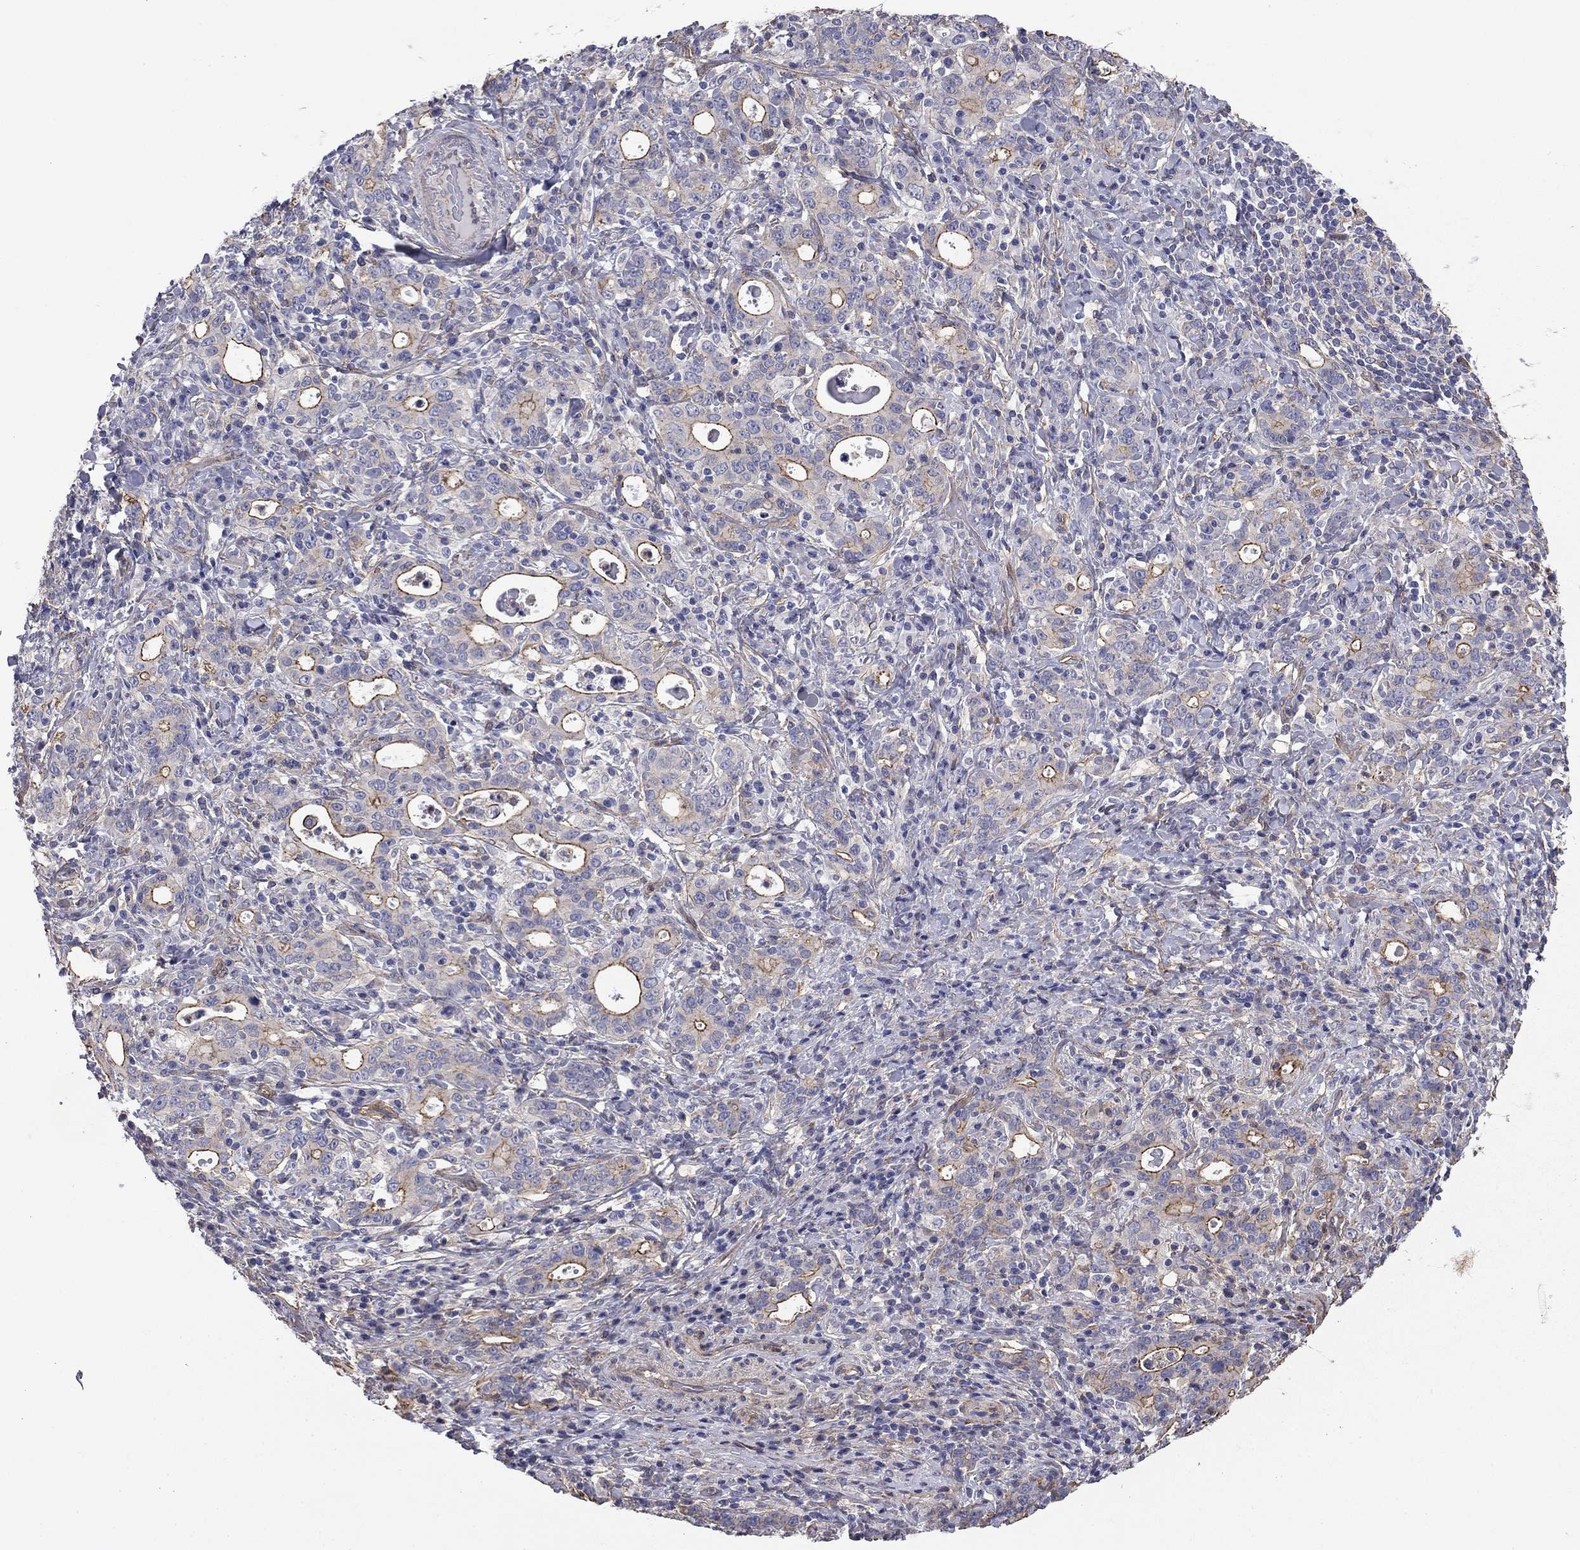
{"staining": {"intensity": "strong", "quantity": "<25%", "location": "cytoplasmic/membranous"}, "tissue": "stomach cancer", "cell_type": "Tumor cells", "image_type": "cancer", "snomed": [{"axis": "morphology", "description": "Adenocarcinoma, NOS"}, {"axis": "topography", "description": "Stomach"}], "caption": "Protein expression analysis of human stomach cancer (adenocarcinoma) reveals strong cytoplasmic/membranous expression in approximately <25% of tumor cells.", "gene": "TCHH", "patient": {"sex": "male", "age": 79}}